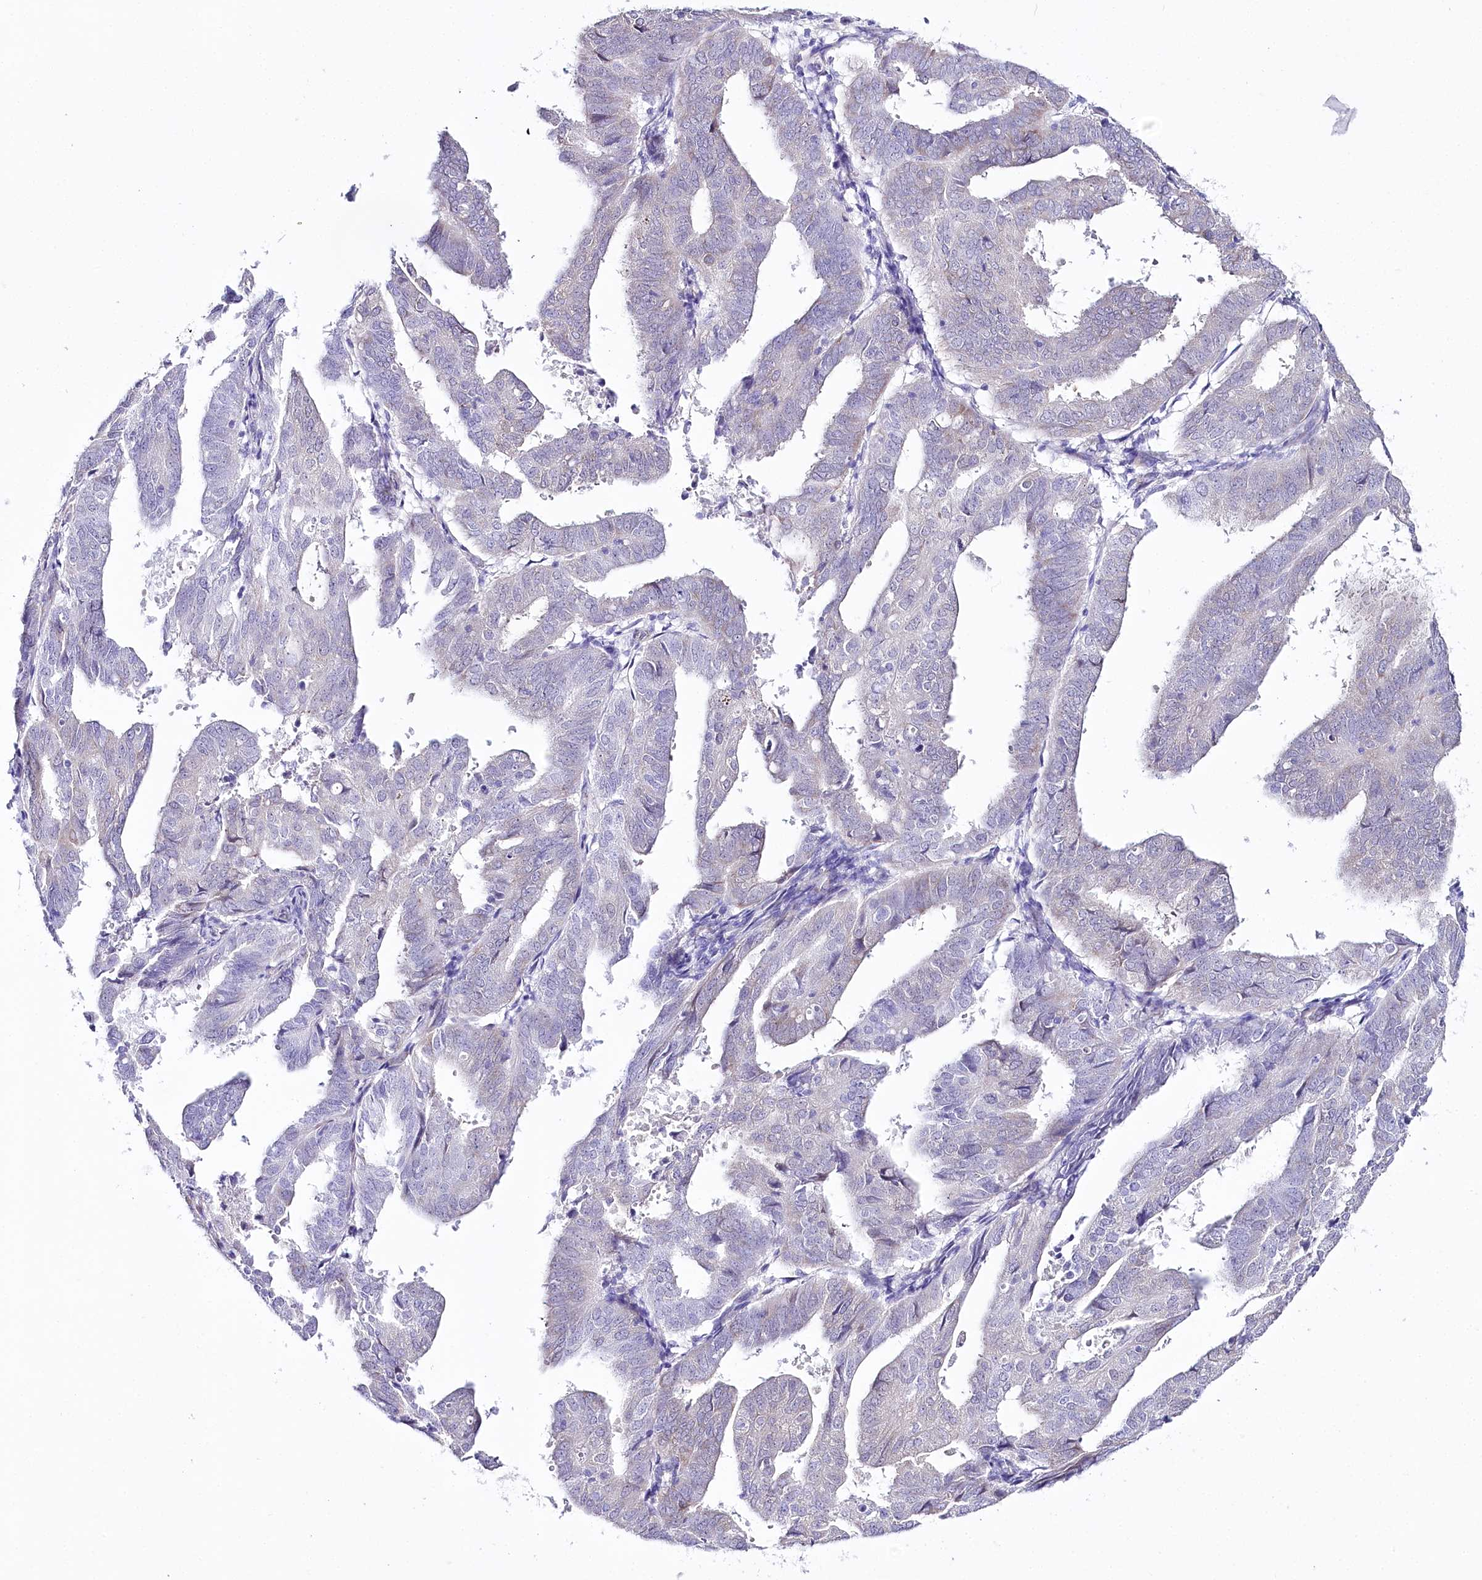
{"staining": {"intensity": "negative", "quantity": "none", "location": "none"}, "tissue": "endometrial cancer", "cell_type": "Tumor cells", "image_type": "cancer", "snomed": [{"axis": "morphology", "description": "Adenocarcinoma, NOS"}, {"axis": "topography", "description": "Uterus"}], "caption": "Endometrial cancer (adenocarcinoma) was stained to show a protein in brown. There is no significant staining in tumor cells.", "gene": "CSN3", "patient": {"sex": "female", "age": 77}}